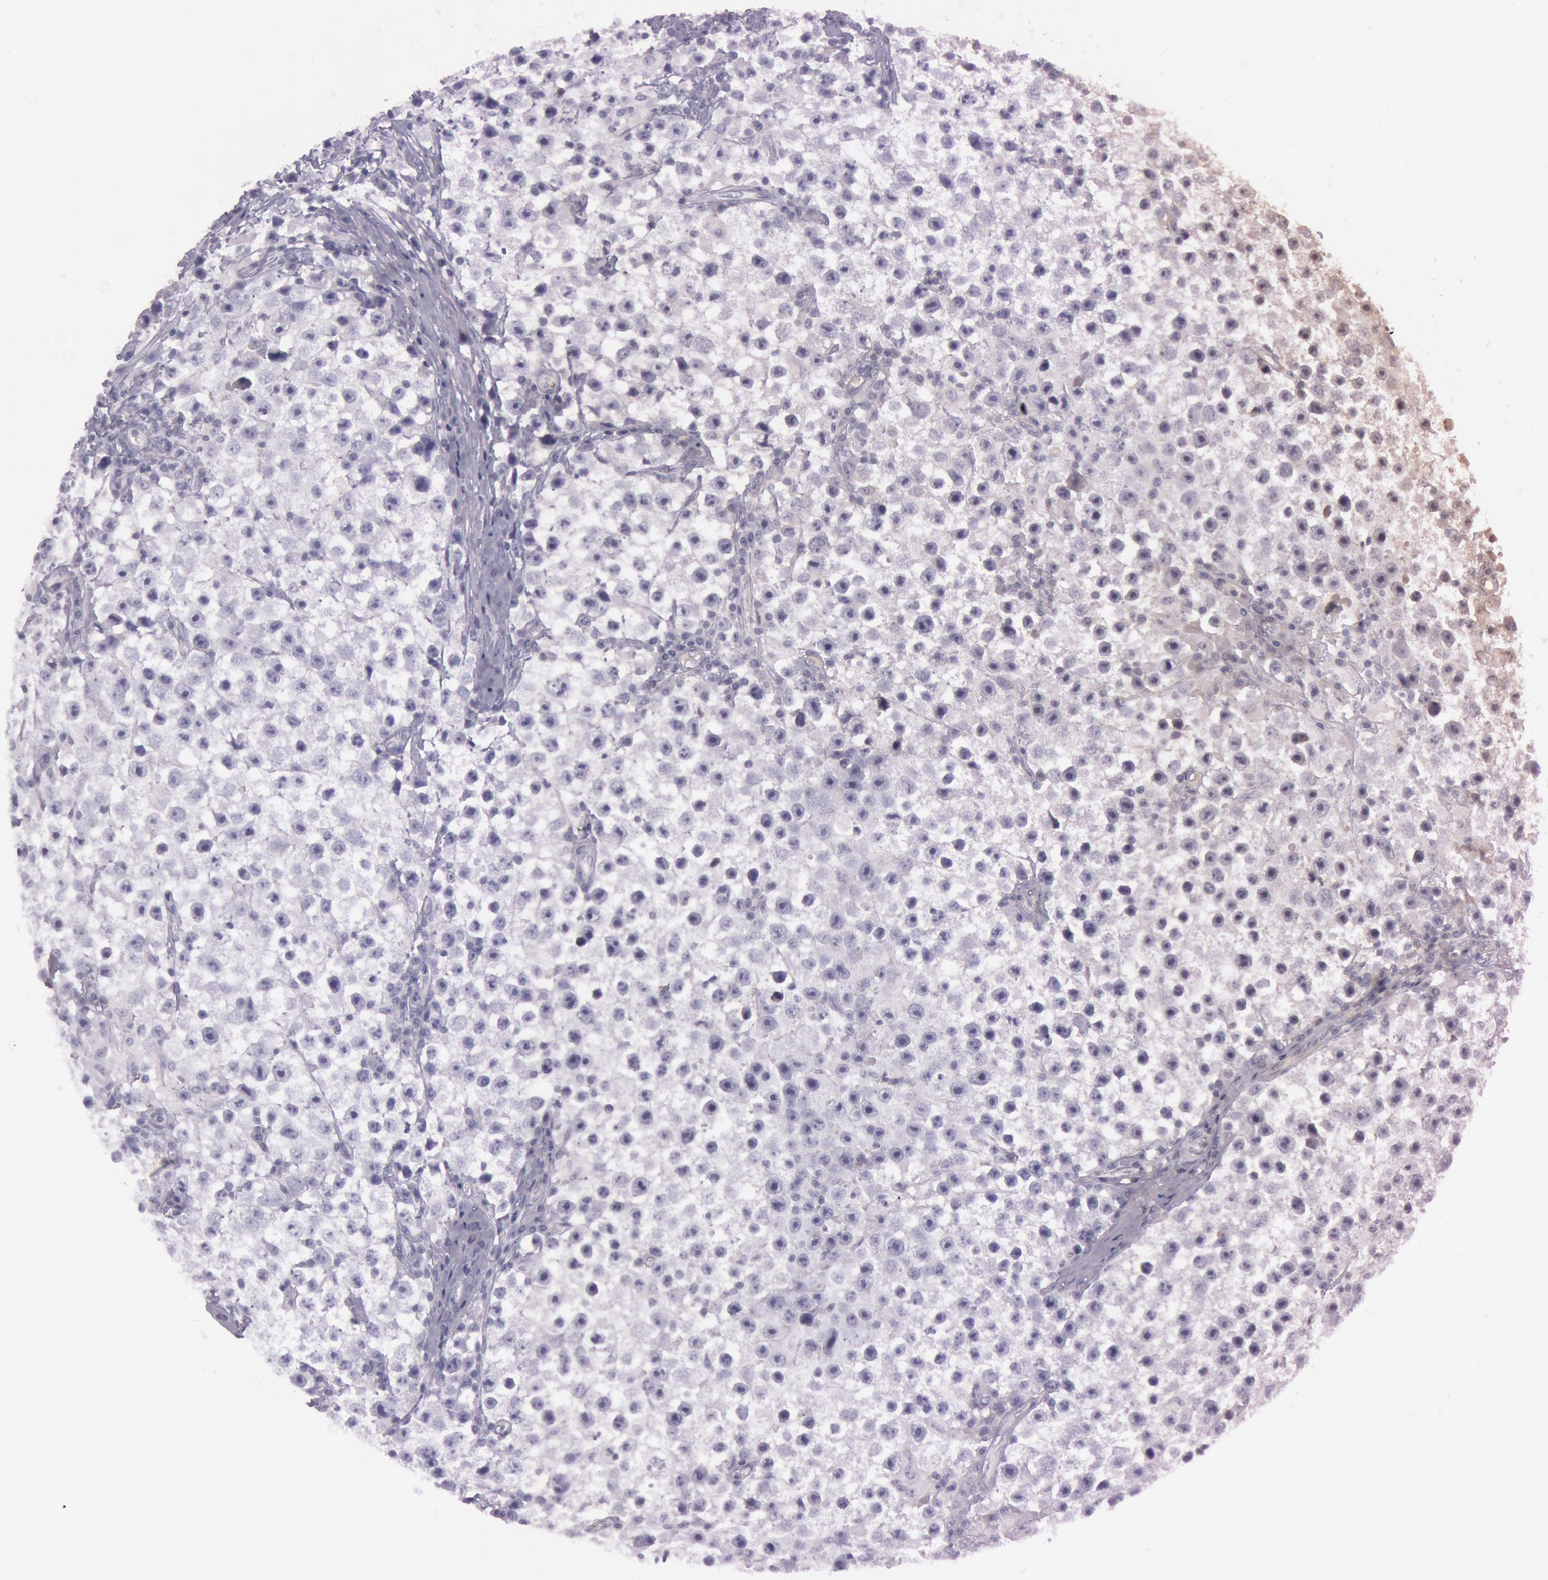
{"staining": {"intensity": "negative", "quantity": "none", "location": "none"}, "tissue": "testis cancer", "cell_type": "Tumor cells", "image_type": "cancer", "snomed": [{"axis": "morphology", "description": "Seminoma, NOS"}, {"axis": "topography", "description": "Testis"}], "caption": "Protein analysis of testis seminoma shows no significant staining in tumor cells.", "gene": "FOLH1", "patient": {"sex": "male", "age": 35}}